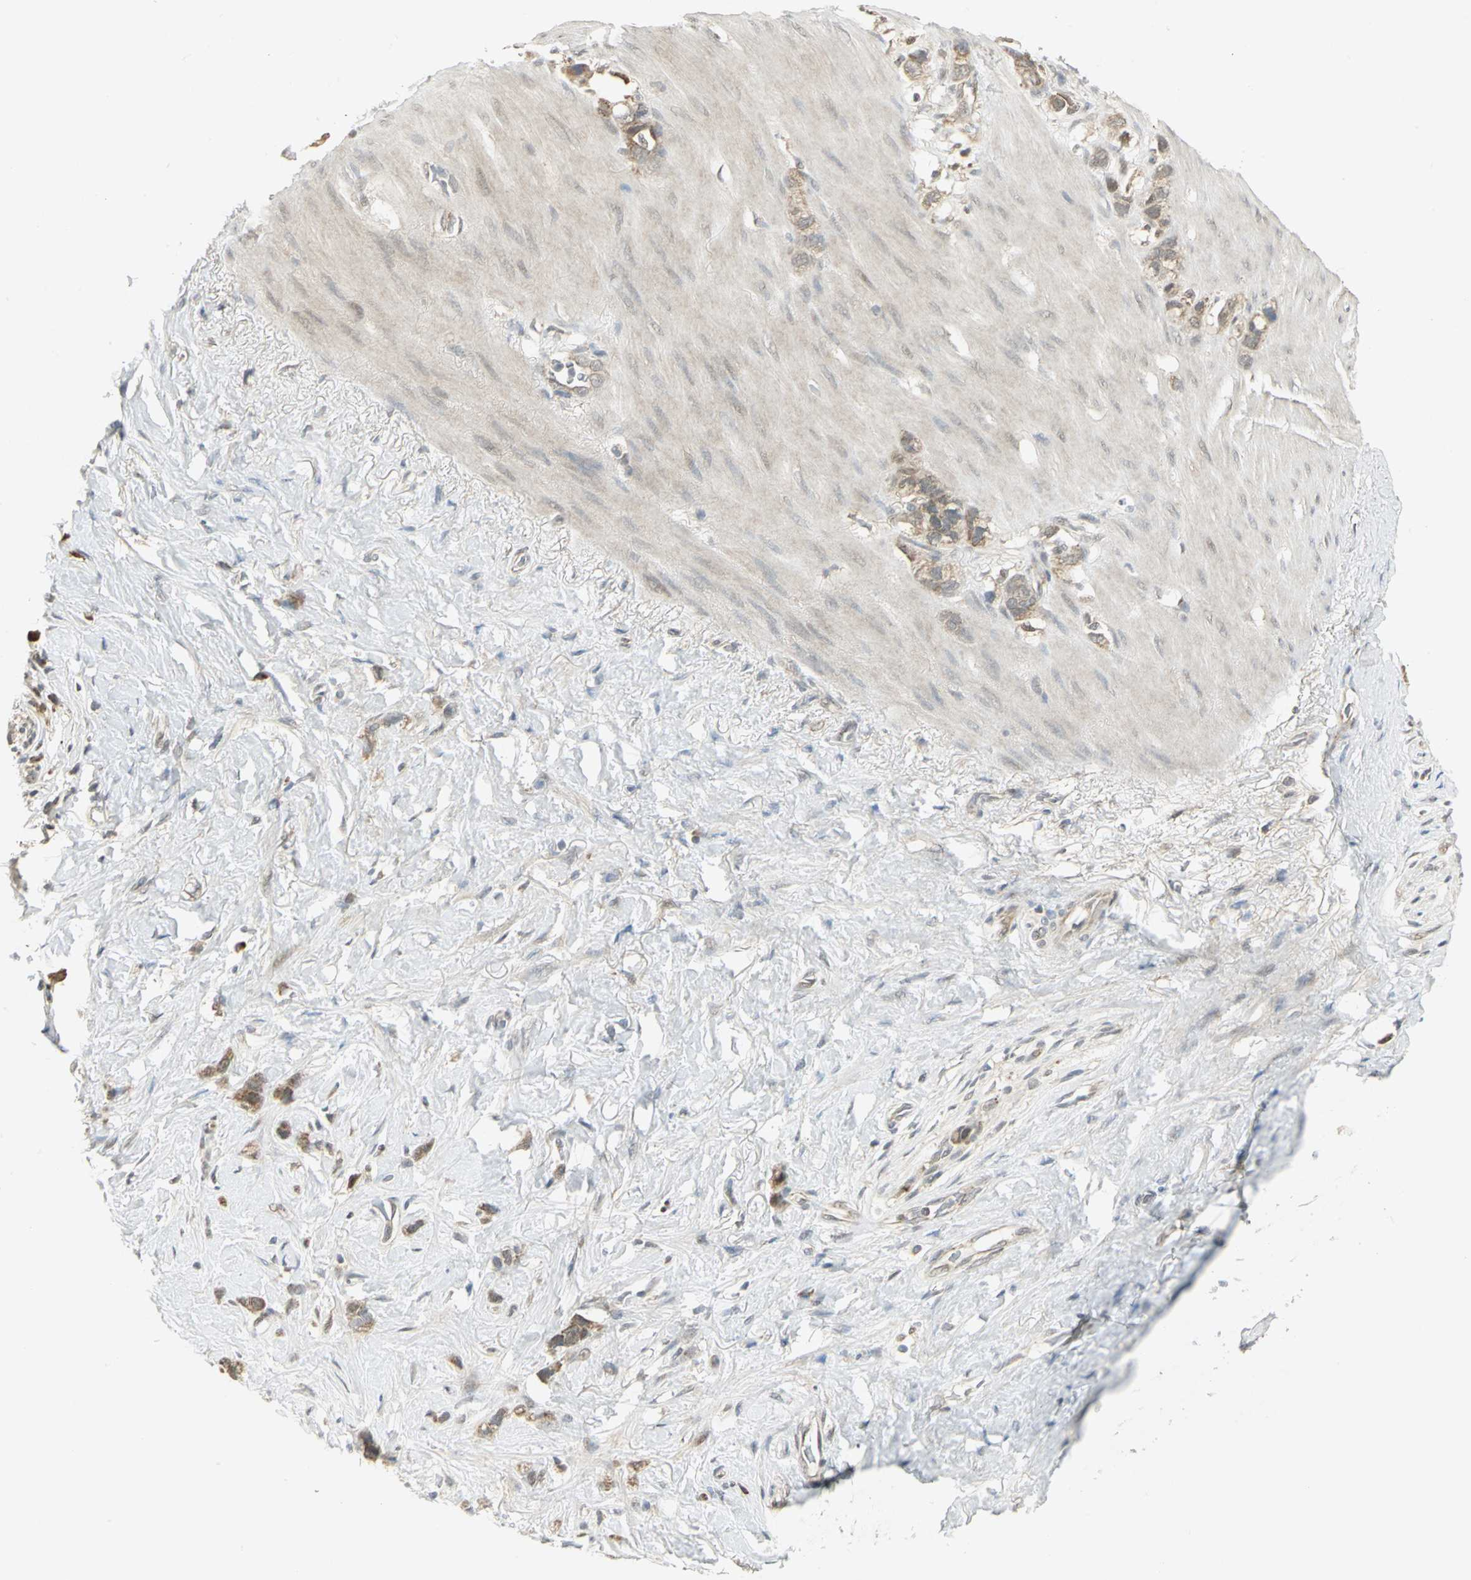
{"staining": {"intensity": "moderate", "quantity": ">75%", "location": "cytoplasmic/membranous"}, "tissue": "stomach cancer", "cell_type": "Tumor cells", "image_type": "cancer", "snomed": [{"axis": "morphology", "description": "Normal tissue, NOS"}, {"axis": "morphology", "description": "Adenocarcinoma, NOS"}, {"axis": "morphology", "description": "Adenocarcinoma, High grade"}, {"axis": "topography", "description": "Stomach, upper"}, {"axis": "topography", "description": "Stomach"}], "caption": "Immunohistochemistry (IHC) staining of stomach cancer (adenocarcinoma), which shows medium levels of moderate cytoplasmic/membranous positivity in about >75% of tumor cells indicating moderate cytoplasmic/membranous protein staining. The staining was performed using DAB (brown) for protein detection and nuclei were counterstained in hematoxylin (blue).", "gene": "PSMC4", "patient": {"sex": "female", "age": 65}}